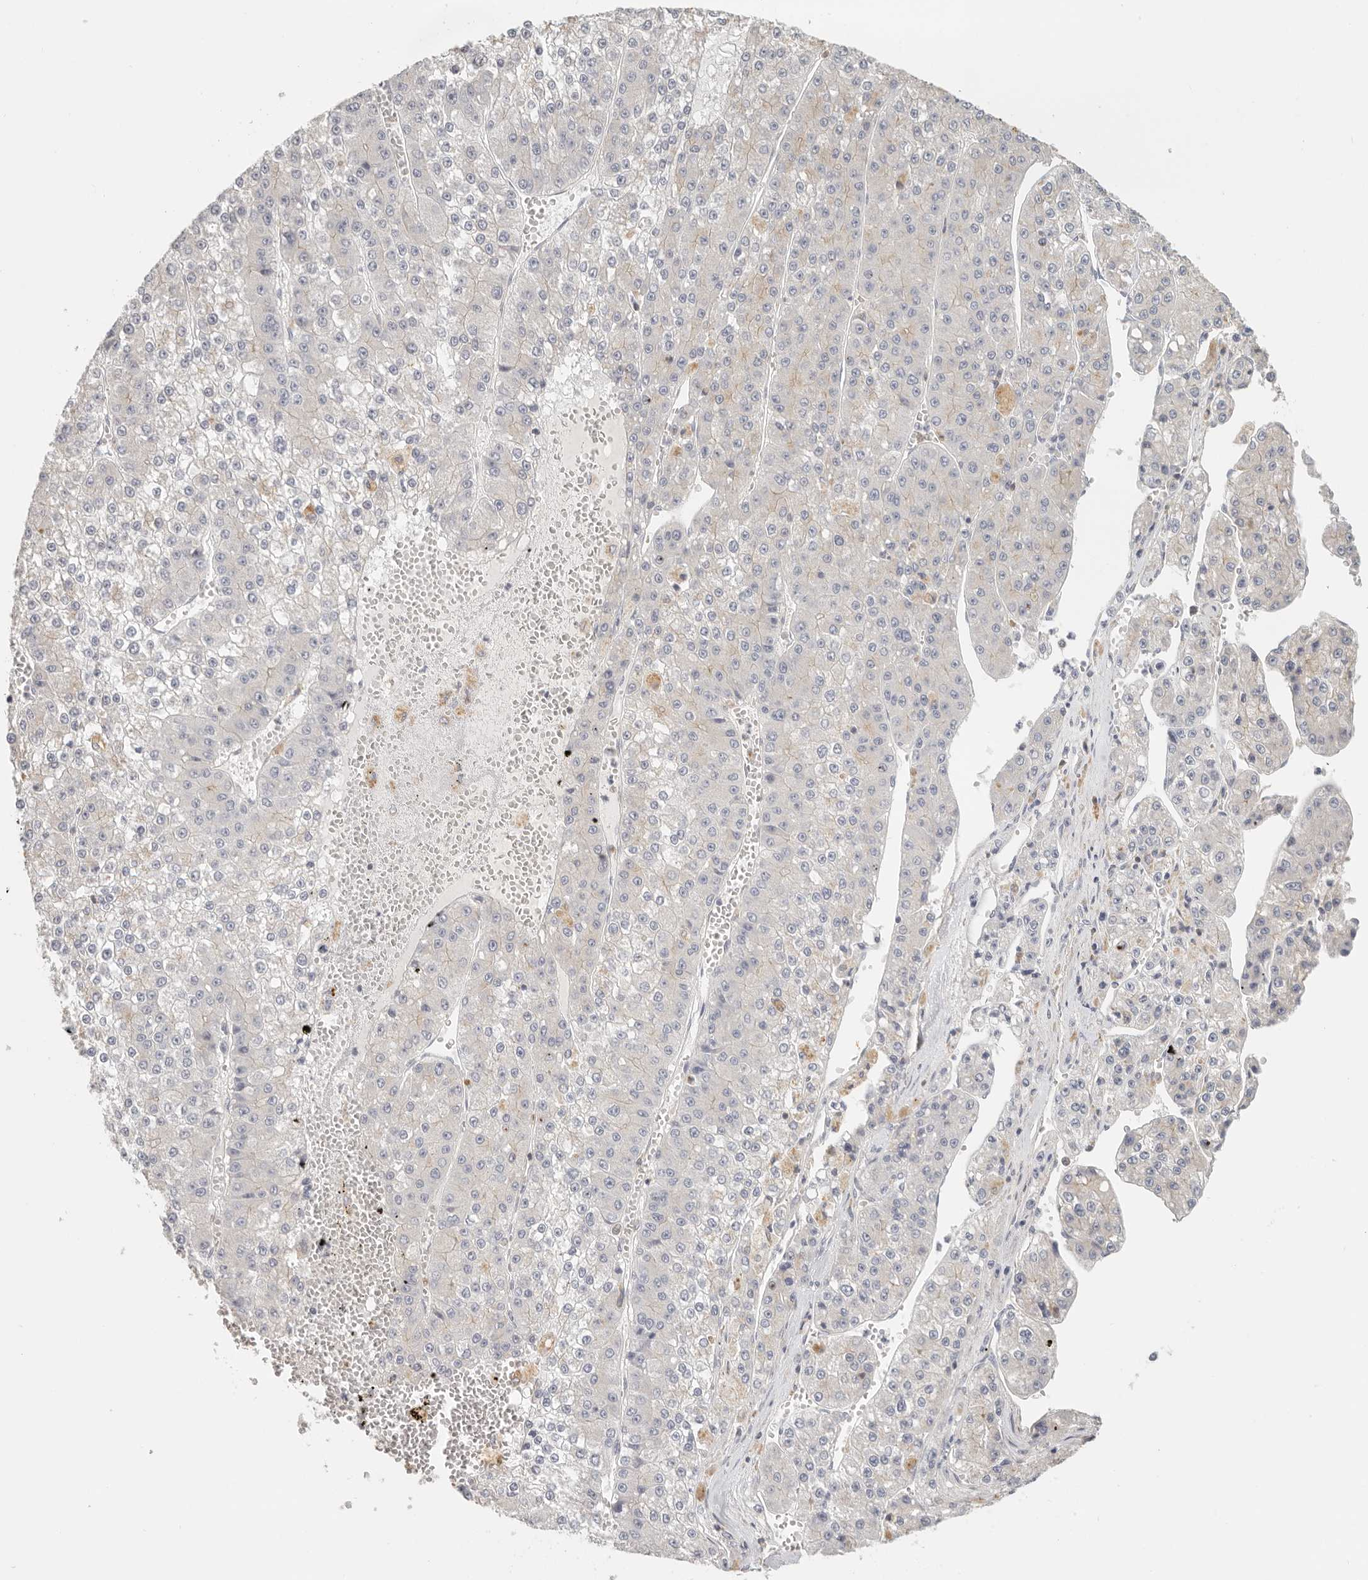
{"staining": {"intensity": "negative", "quantity": "none", "location": "none"}, "tissue": "liver cancer", "cell_type": "Tumor cells", "image_type": "cancer", "snomed": [{"axis": "morphology", "description": "Carcinoma, Hepatocellular, NOS"}, {"axis": "topography", "description": "Liver"}], "caption": "Photomicrograph shows no protein positivity in tumor cells of liver cancer tissue.", "gene": "ANXA9", "patient": {"sex": "female", "age": 73}}